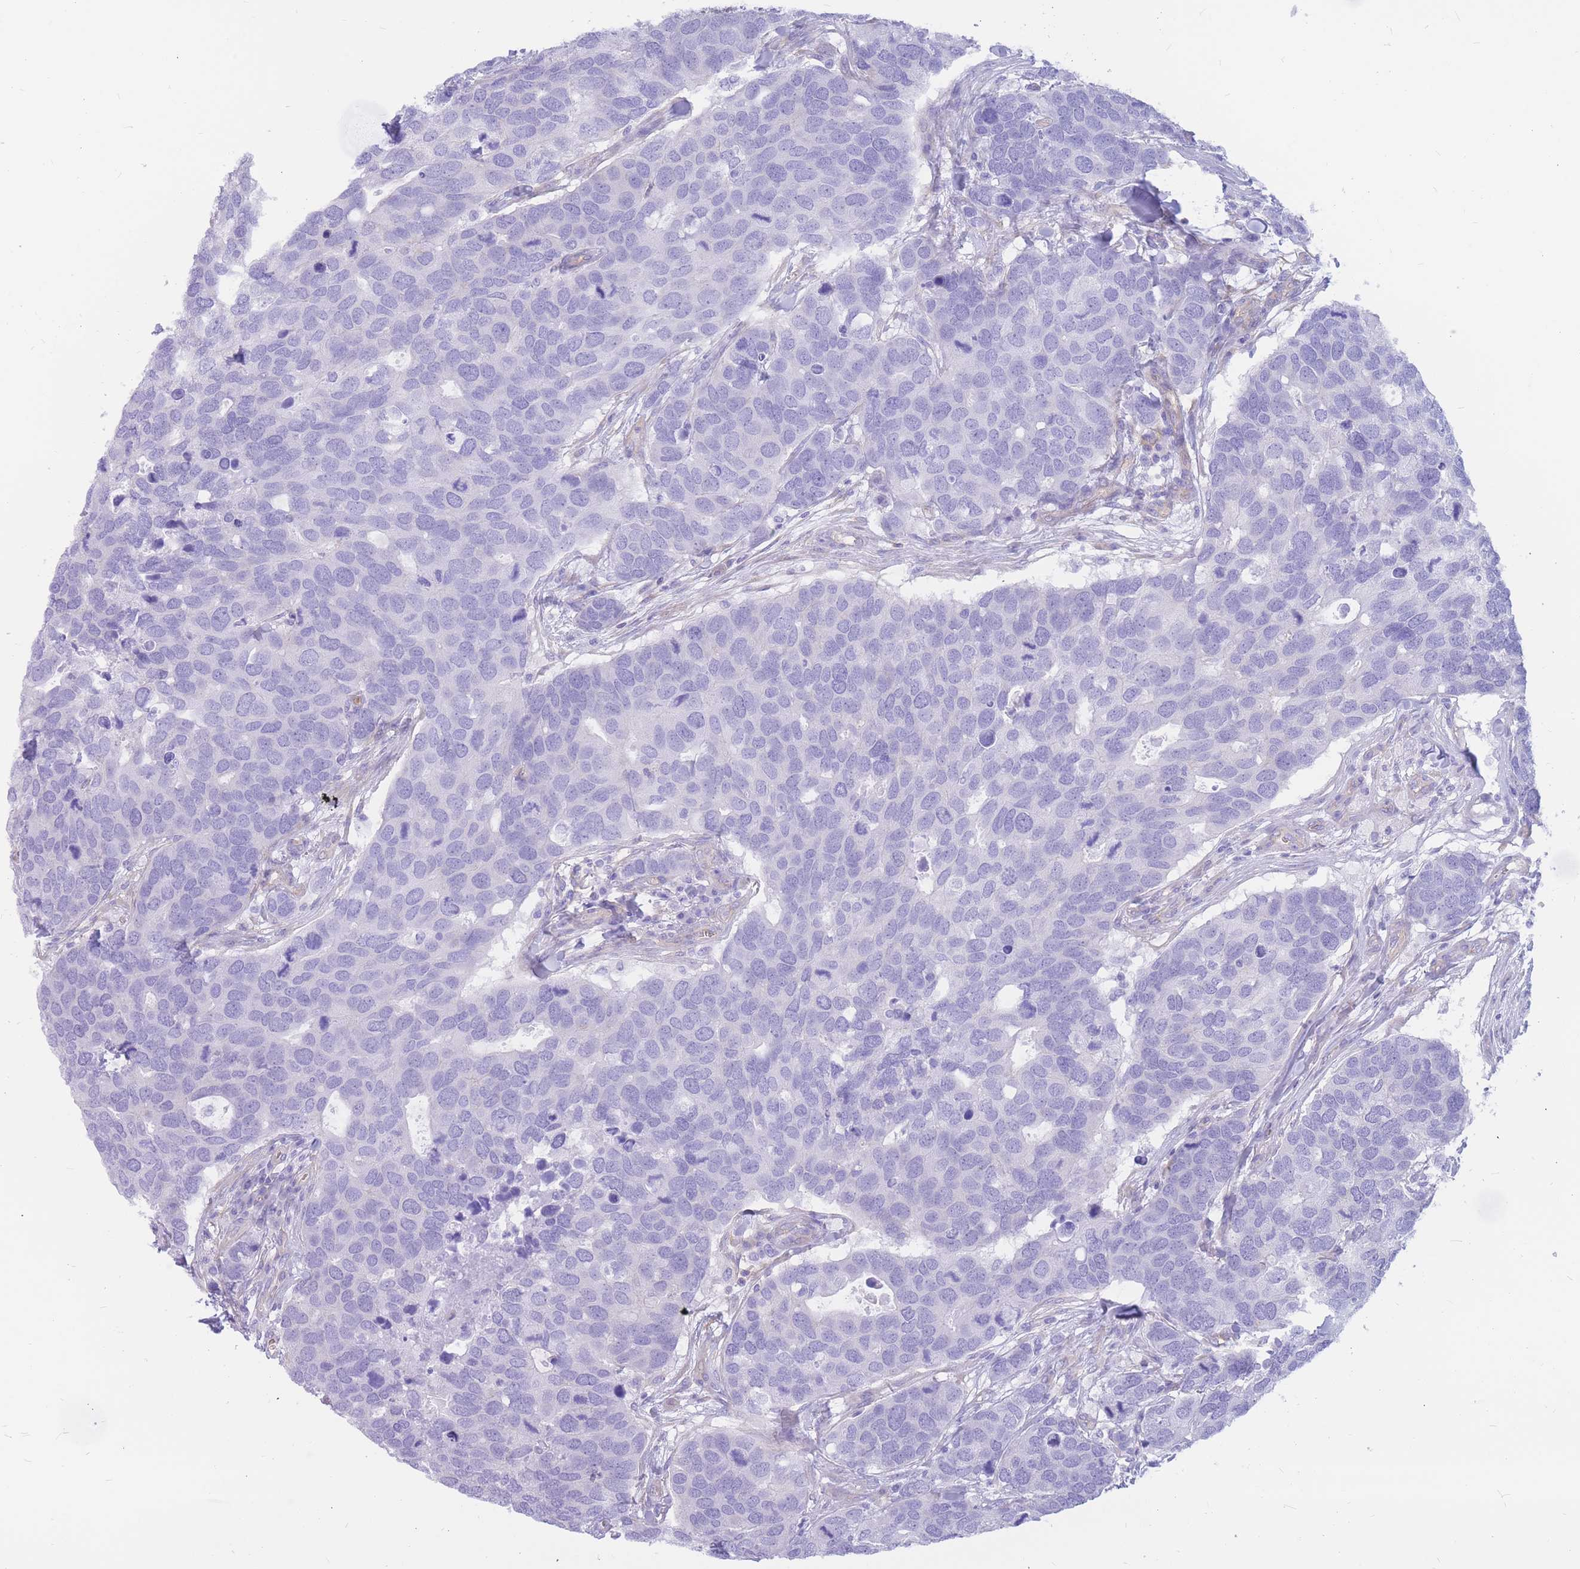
{"staining": {"intensity": "negative", "quantity": "none", "location": "none"}, "tissue": "breast cancer", "cell_type": "Tumor cells", "image_type": "cancer", "snomed": [{"axis": "morphology", "description": "Duct carcinoma"}, {"axis": "topography", "description": "Breast"}], "caption": "The micrograph reveals no significant staining in tumor cells of breast cancer (infiltrating ductal carcinoma).", "gene": "ADD2", "patient": {"sex": "female", "age": 83}}